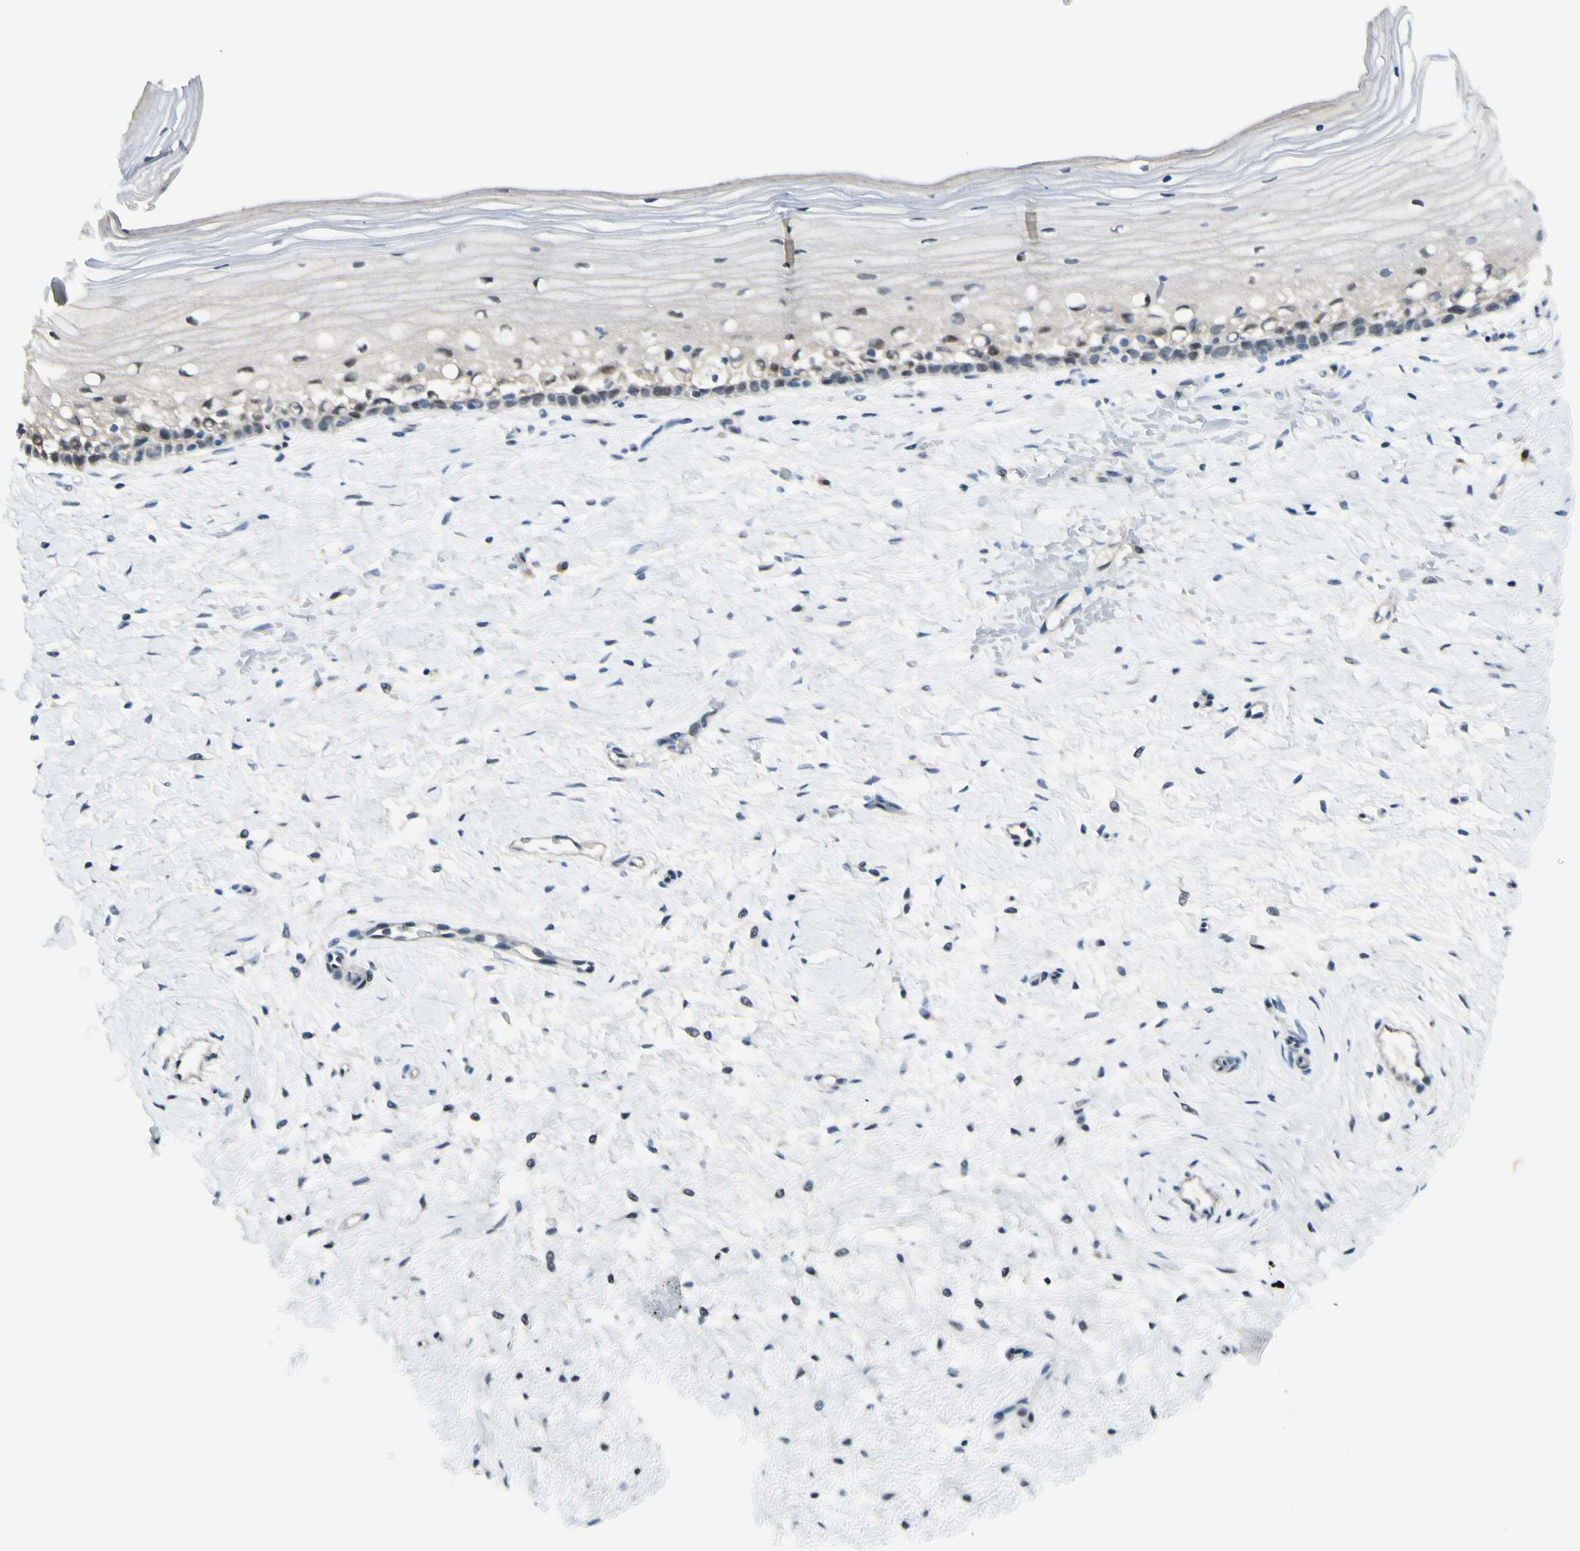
{"staining": {"intensity": "negative", "quantity": "none", "location": "none"}, "tissue": "cervix", "cell_type": "Glandular cells", "image_type": "normal", "snomed": [{"axis": "morphology", "description": "Normal tissue, NOS"}, {"axis": "topography", "description": "Cervix"}], "caption": "Image shows no significant protein expression in glandular cells of benign cervix. (DAB immunohistochemistry (IHC) visualized using brightfield microscopy, high magnification).", "gene": "B4GALNT1", "patient": {"sex": "female", "age": 39}}